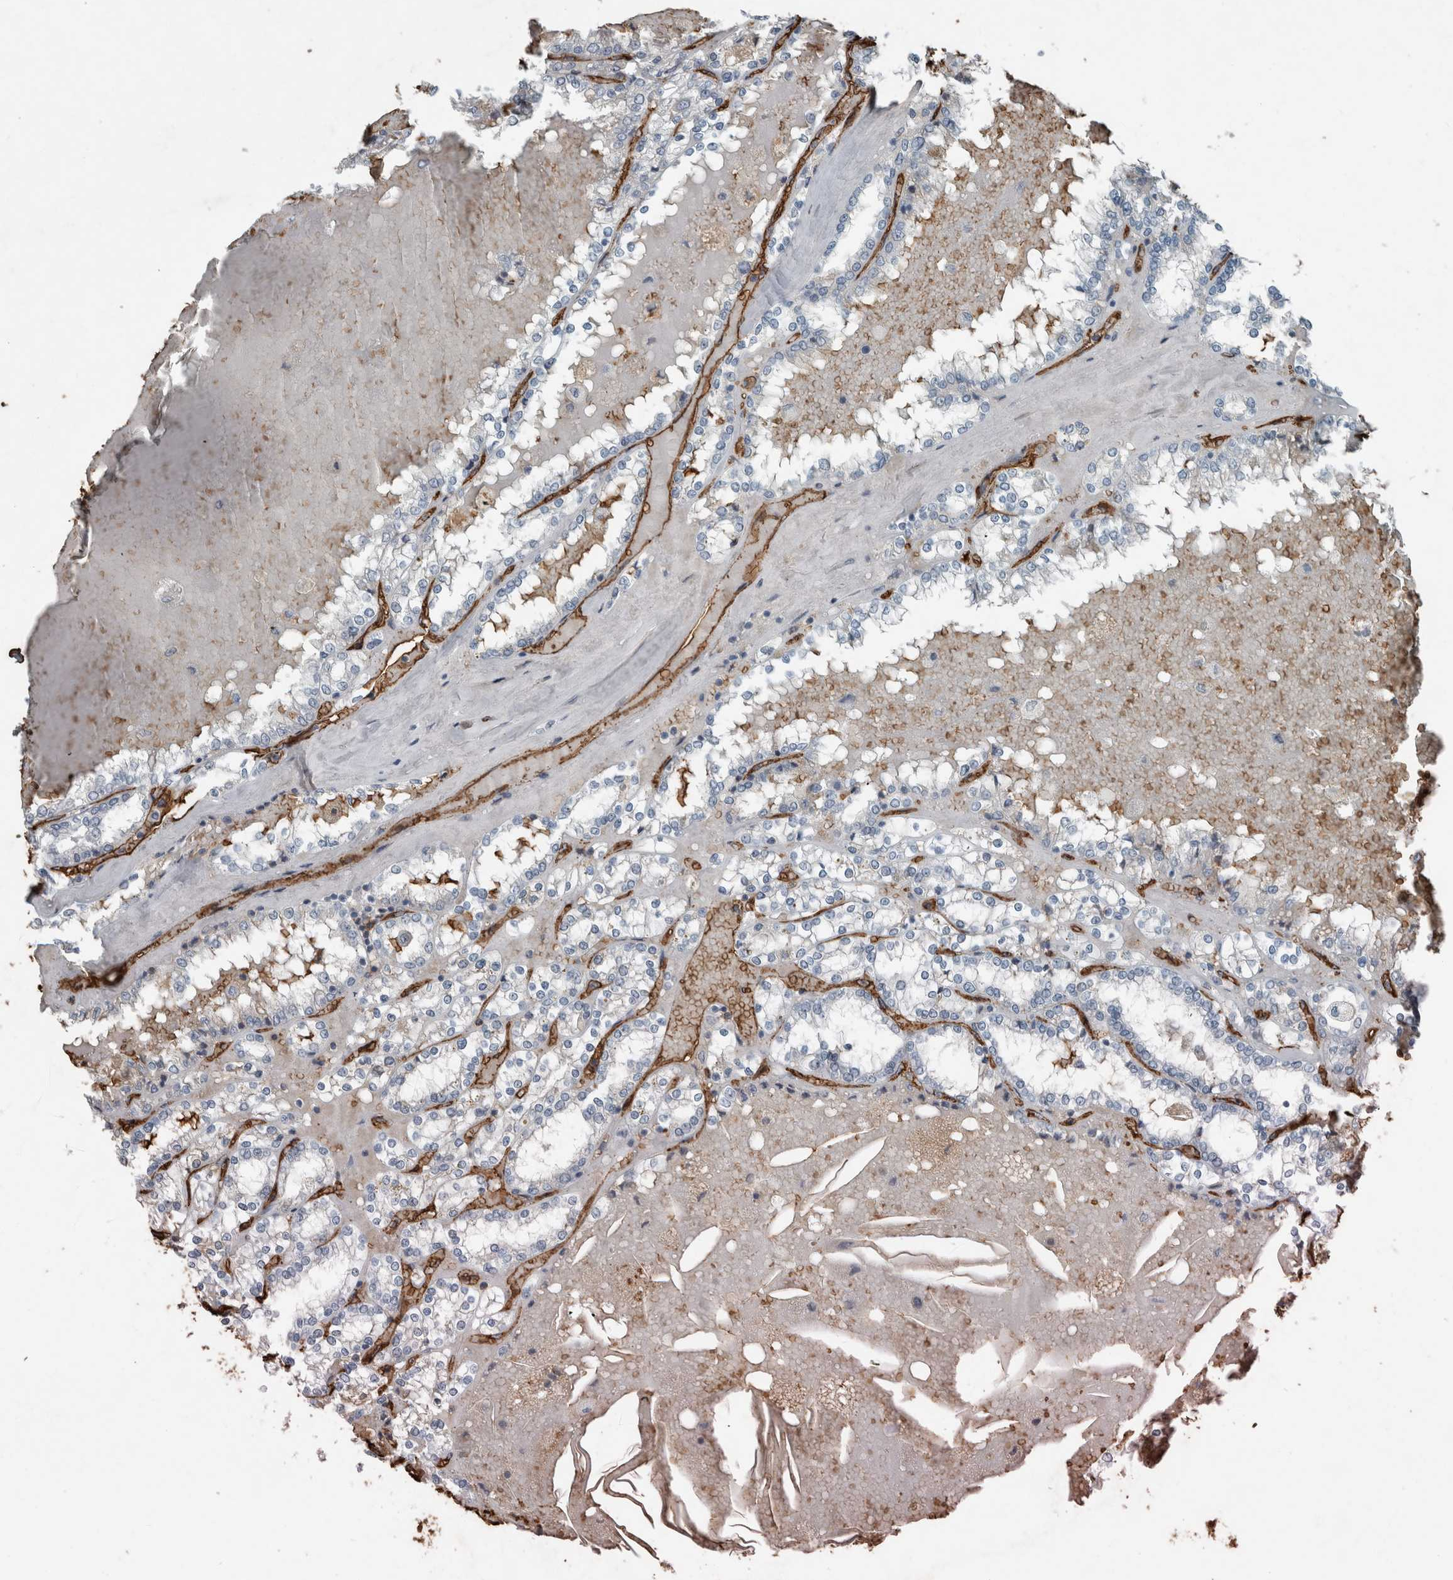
{"staining": {"intensity": "negative", "quantity": "none", "location": "none"}, "tissue": "renal cancer", "cell_type": "Tumor cells", "image_type": "cancer", "snomed": [{"axis": "morphology", "description": "Adenocarcinoma, NOS"}, {"axis": "topography", "description": "Kidney"}], "caption": "DAB immunohistochemical staining of human renal cancer exhibits no significant staining in tumor cells.", "gene": "LBP", "patient": {"sex": "female", "age": 56}}